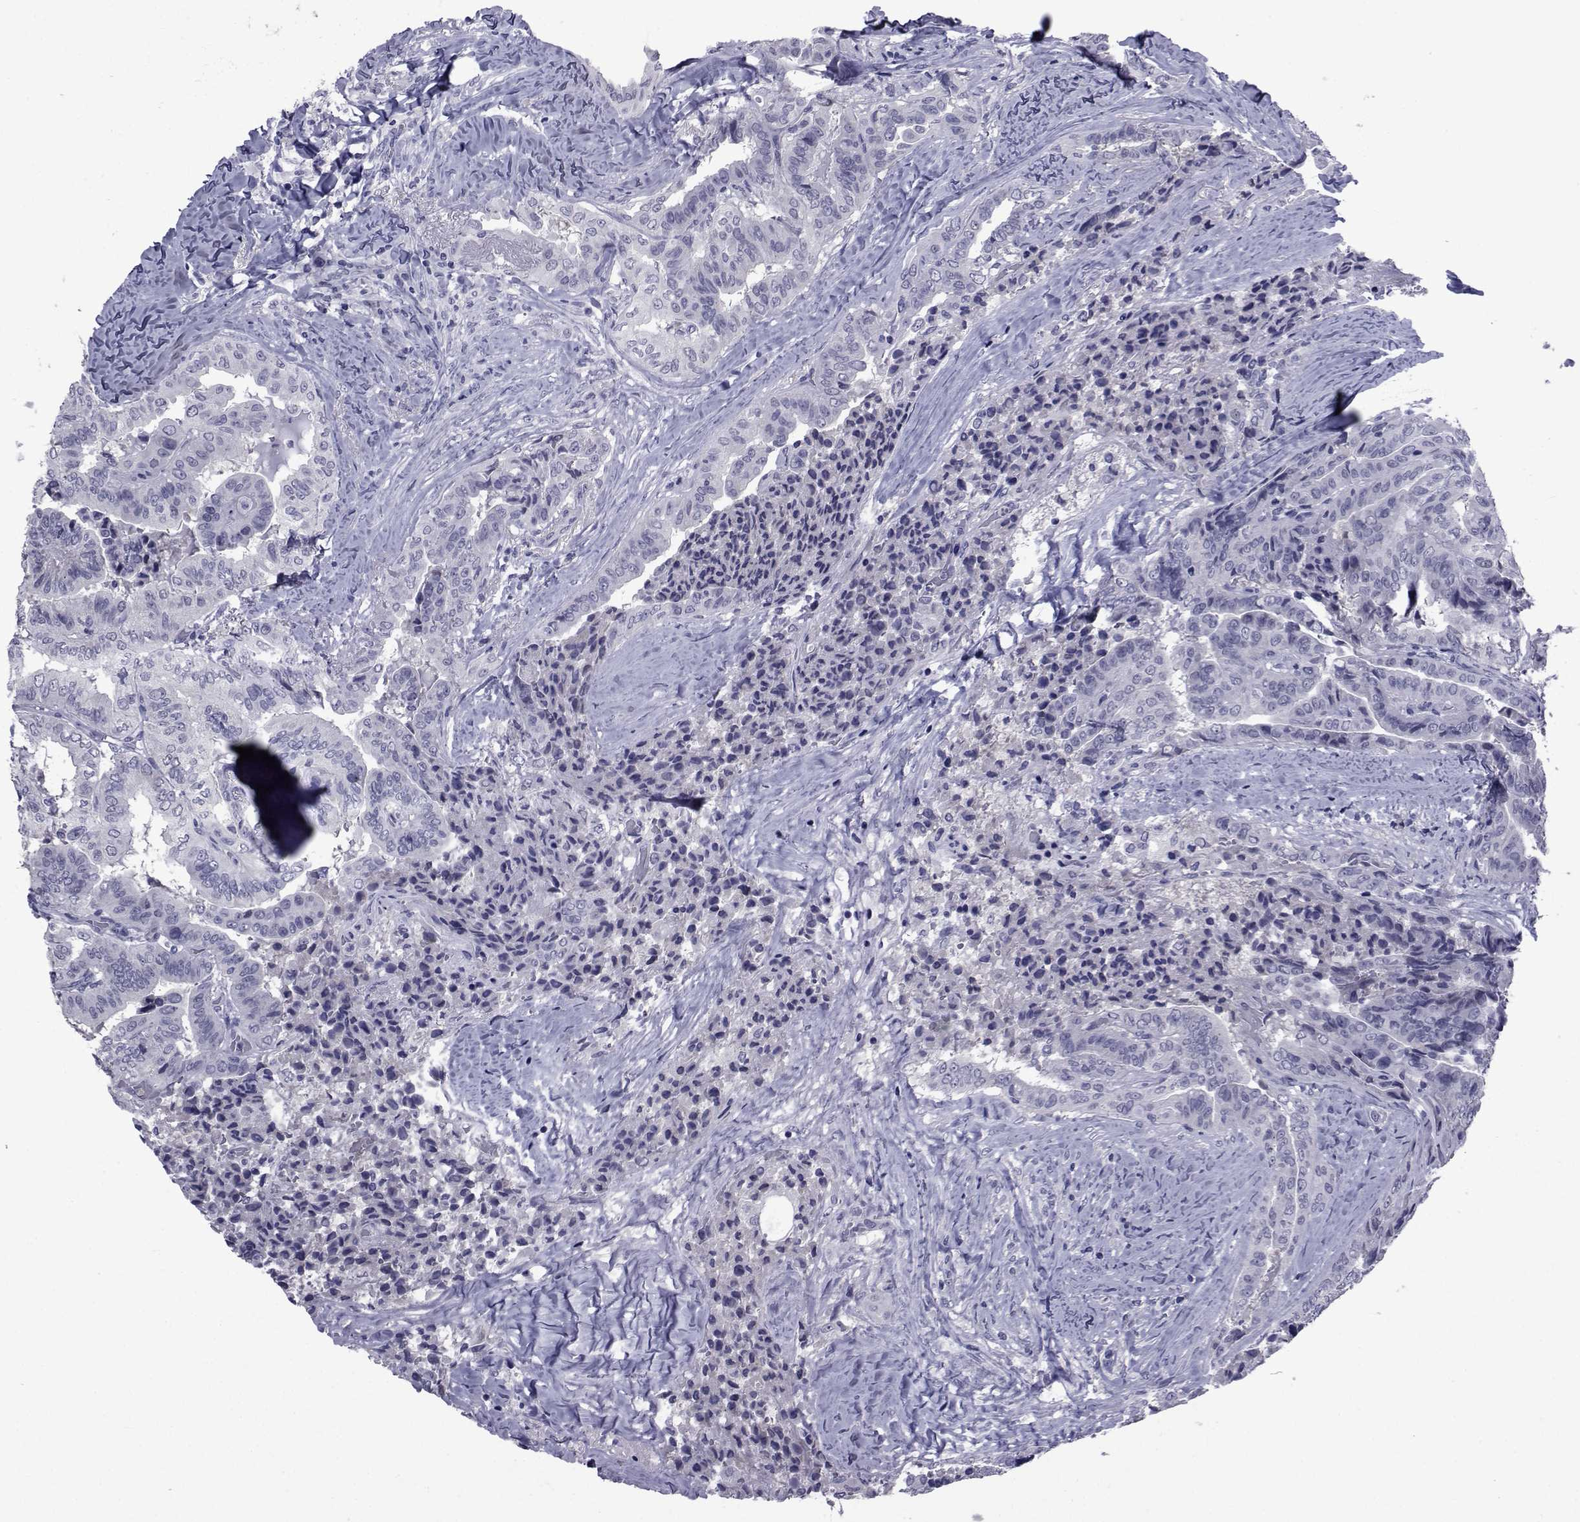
{"staining": {"intensity": "negative", "quantity": "none", "location": "none"}, "tissue": "thyroid cancer", "cell_type": "Tumor cells", "image_type": "cancer", "snomed": [{"axis": "morphology", "description": "Papillary adenocarcinoma, NOS"}, {"axis": "topography", "description": "Thyroid gland"}], "caption": "Thyroid cancer (papillary adenocarcinoma) stained for a protein using immunohistochemistry demonstrates no positivity tumor cells.", "gene": "SEMA5B", "patient": {"sex": "female", "age": 68}}